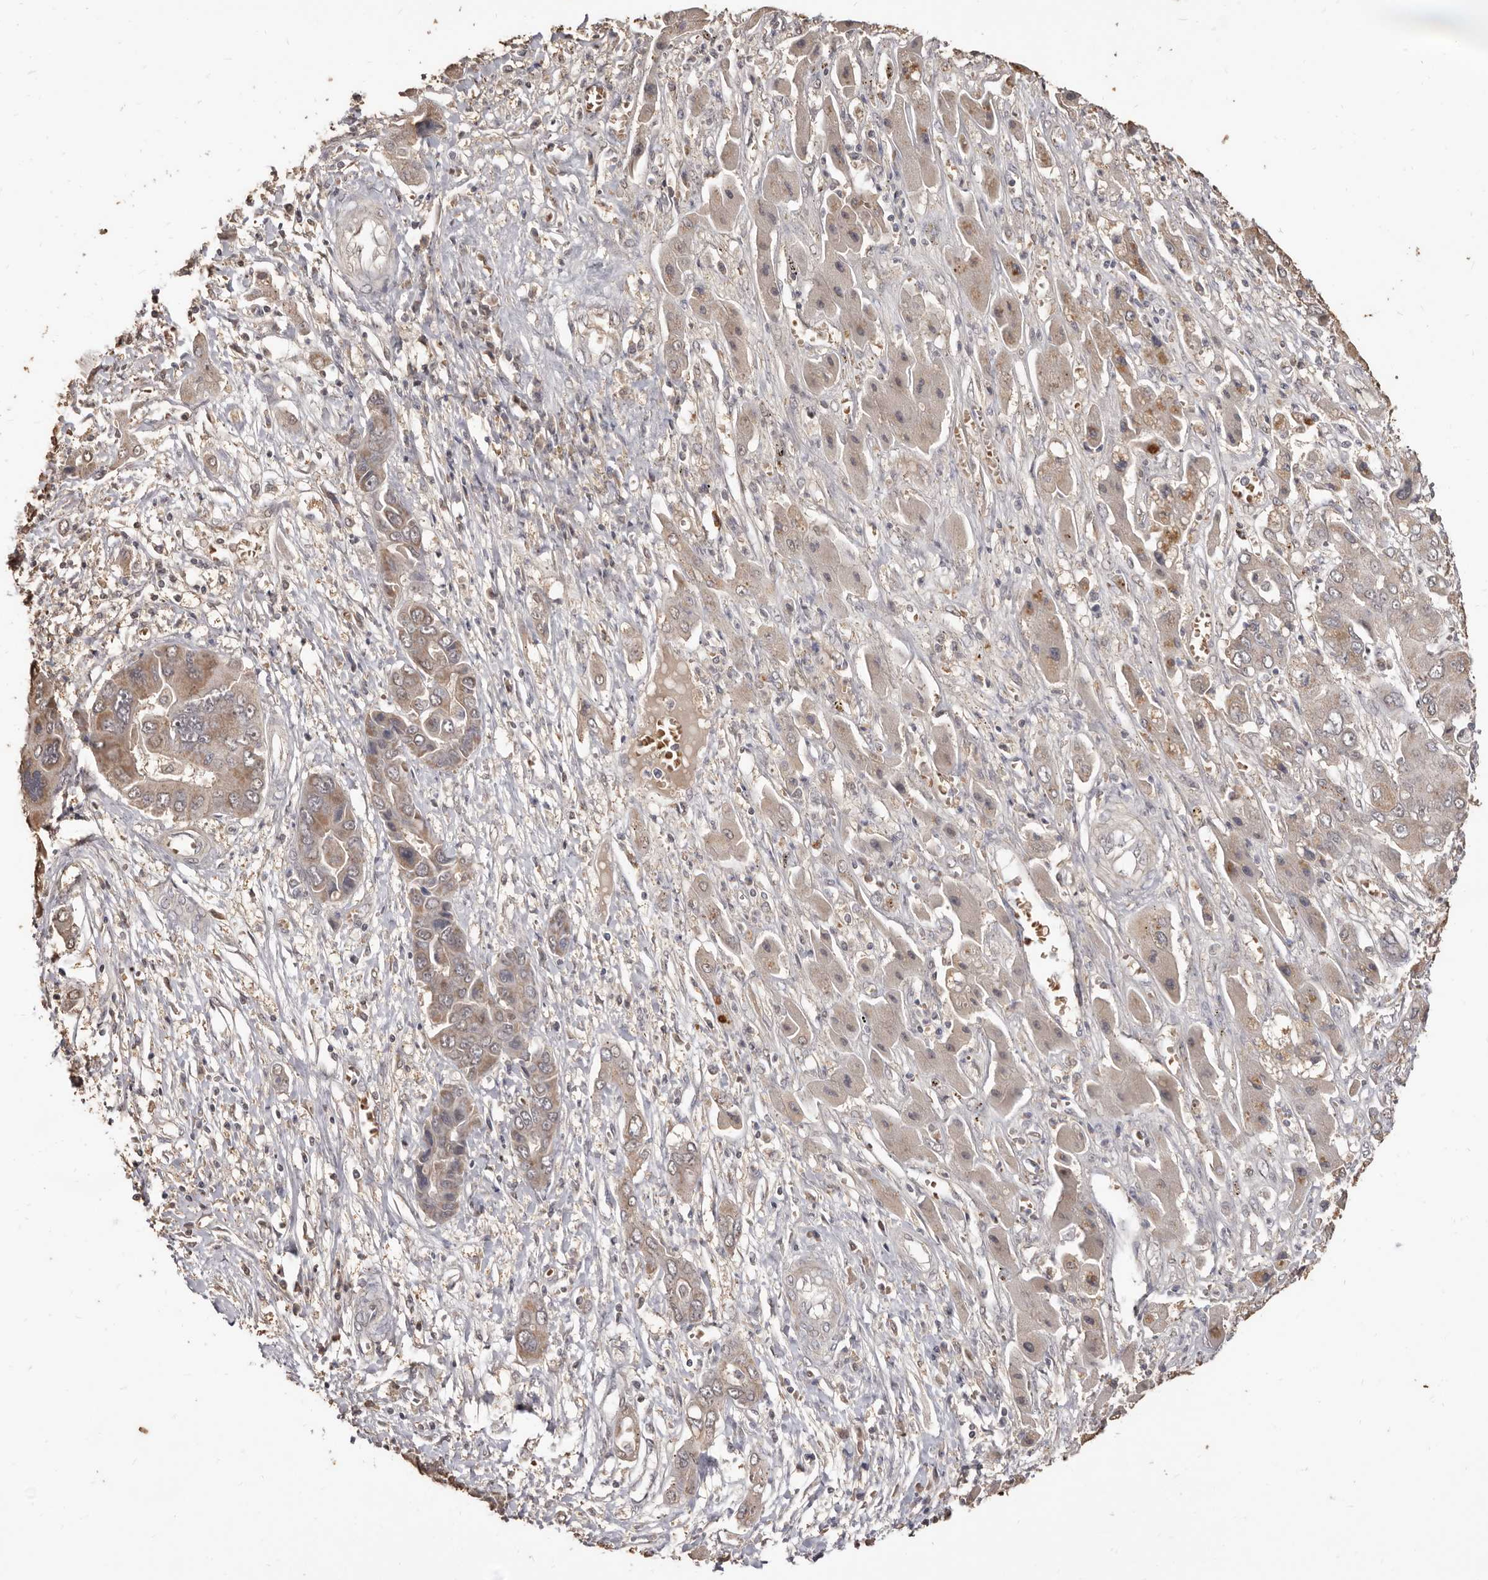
{"staining": {"intensity": "weak", "quantity": ">75%", "location": "cytoplasmic/membranous"}, "tissue": "liver cancer", "cell_type": "Tumor cells", "image_type": "cancer", "snomed": [{"axis": "morphology", "description": "Cholangiocarcinoma"}, {"axis": "topography", "description": "Liver"}], "caption": "Protein expression analysis of liver cancer exhibits weak cytoplasmic/membranous staining in about >75% of tumor cells. (Stains: DAB in brown, nuclei in blue, Microscopy: brightfield microscopy at high magnification).", "gene": "INAVA", "patient": {"sex": "male", "age": 67}}